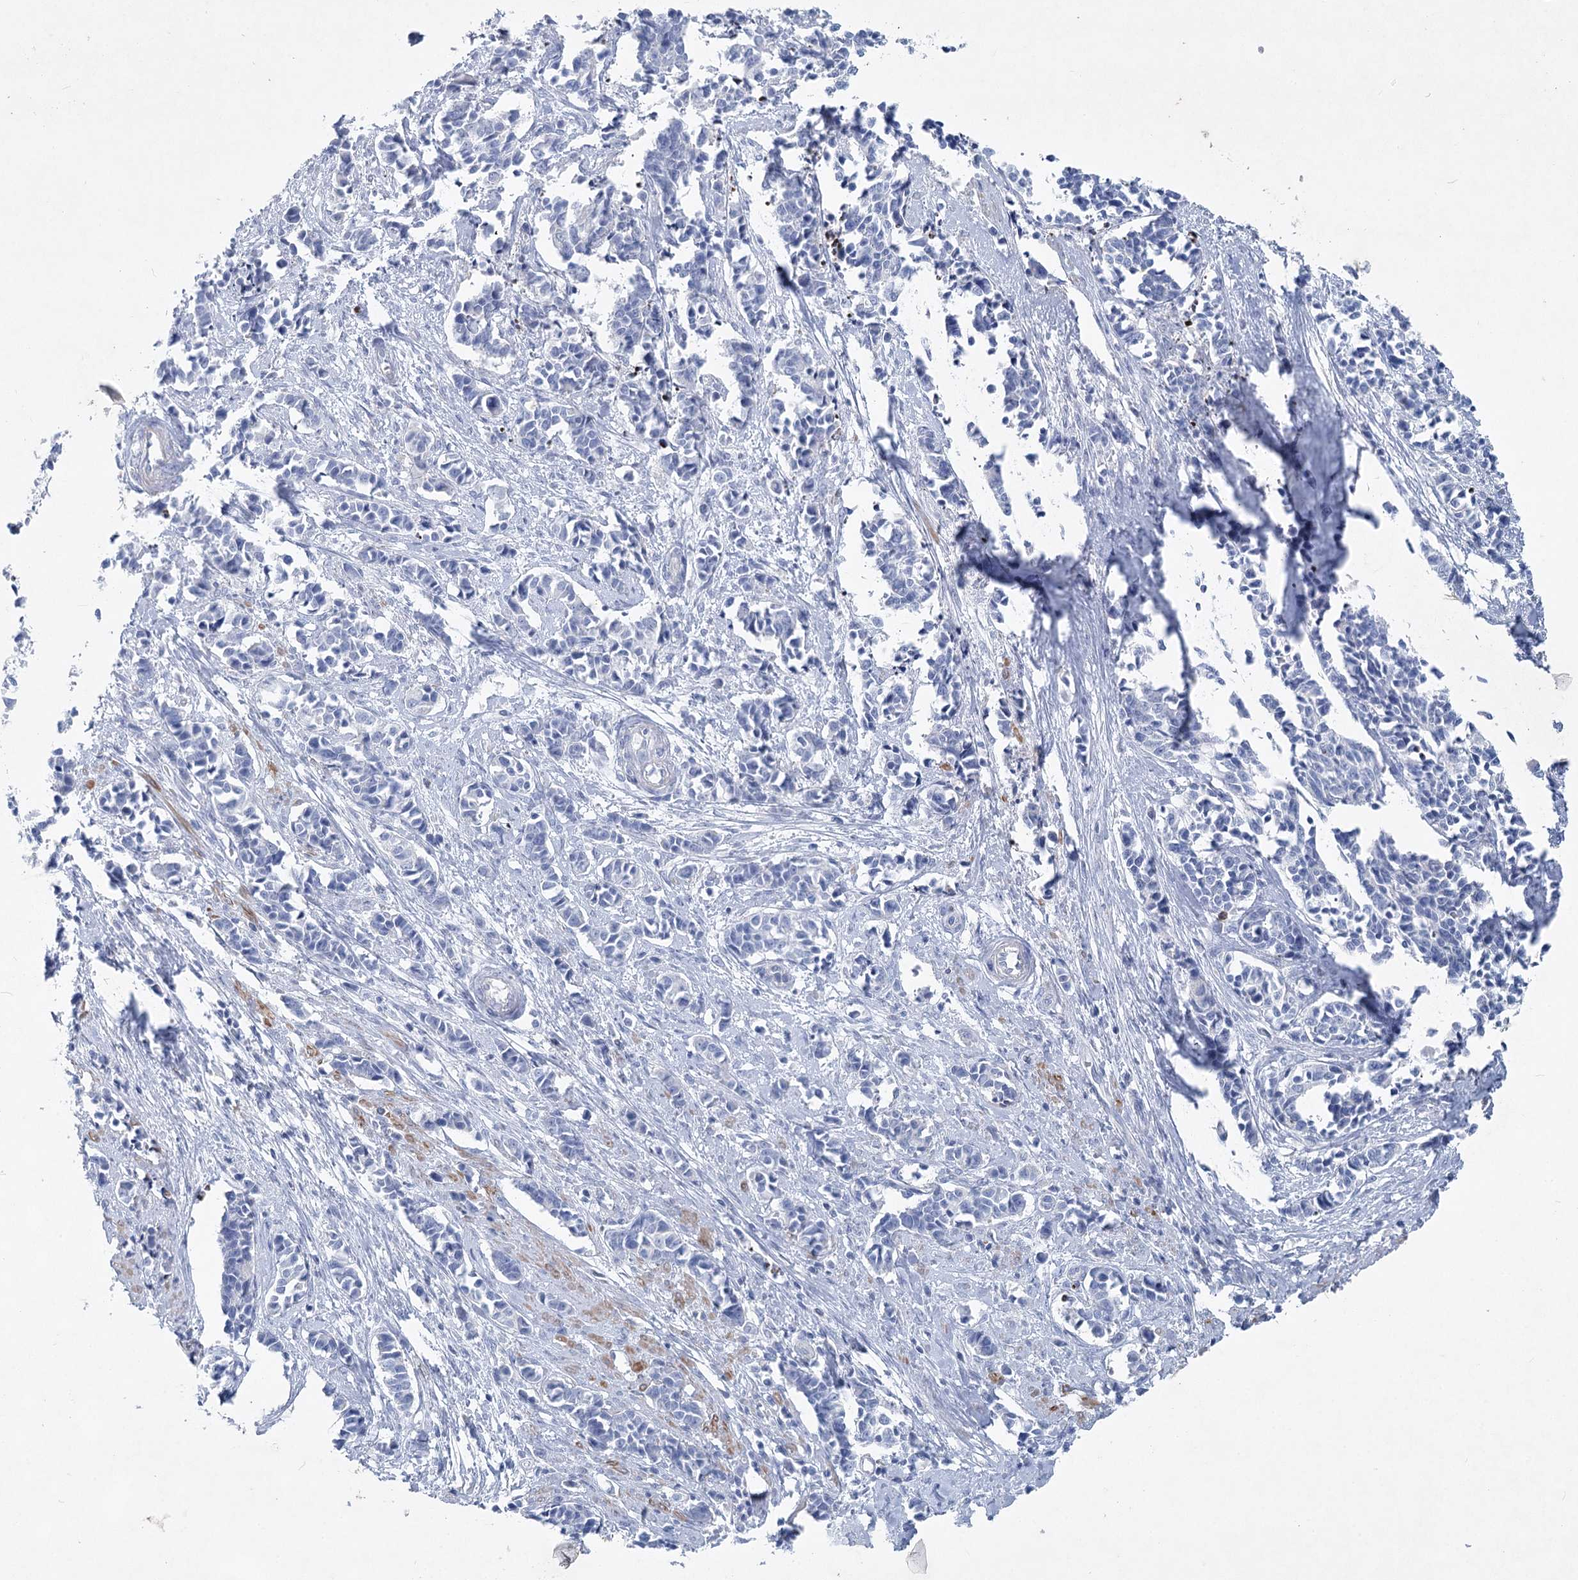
{"staining": {"intensity": "negative", "quantity": "none", "location": "none"}, "tissue": "cervical cancer", "cell_type": "Tumor cells", "image_type": "cancer", "snomed": [{"axis": "morphology", "description": "Normal tissue, NOS"}, {"axis": "morphology", "description": "Squamous cell carcinoma, NOS"}, {"axis": "topography", "description": "Cervix"}], "caption": "Immunohistochemistry of cervical squamous cell carcinoma exhibits no staining in tumor cells. (DAB immunohistochemistry (IHC), high magnification).", "gene": "WDR74", "patient": {"sex": "female", "age": 35}}